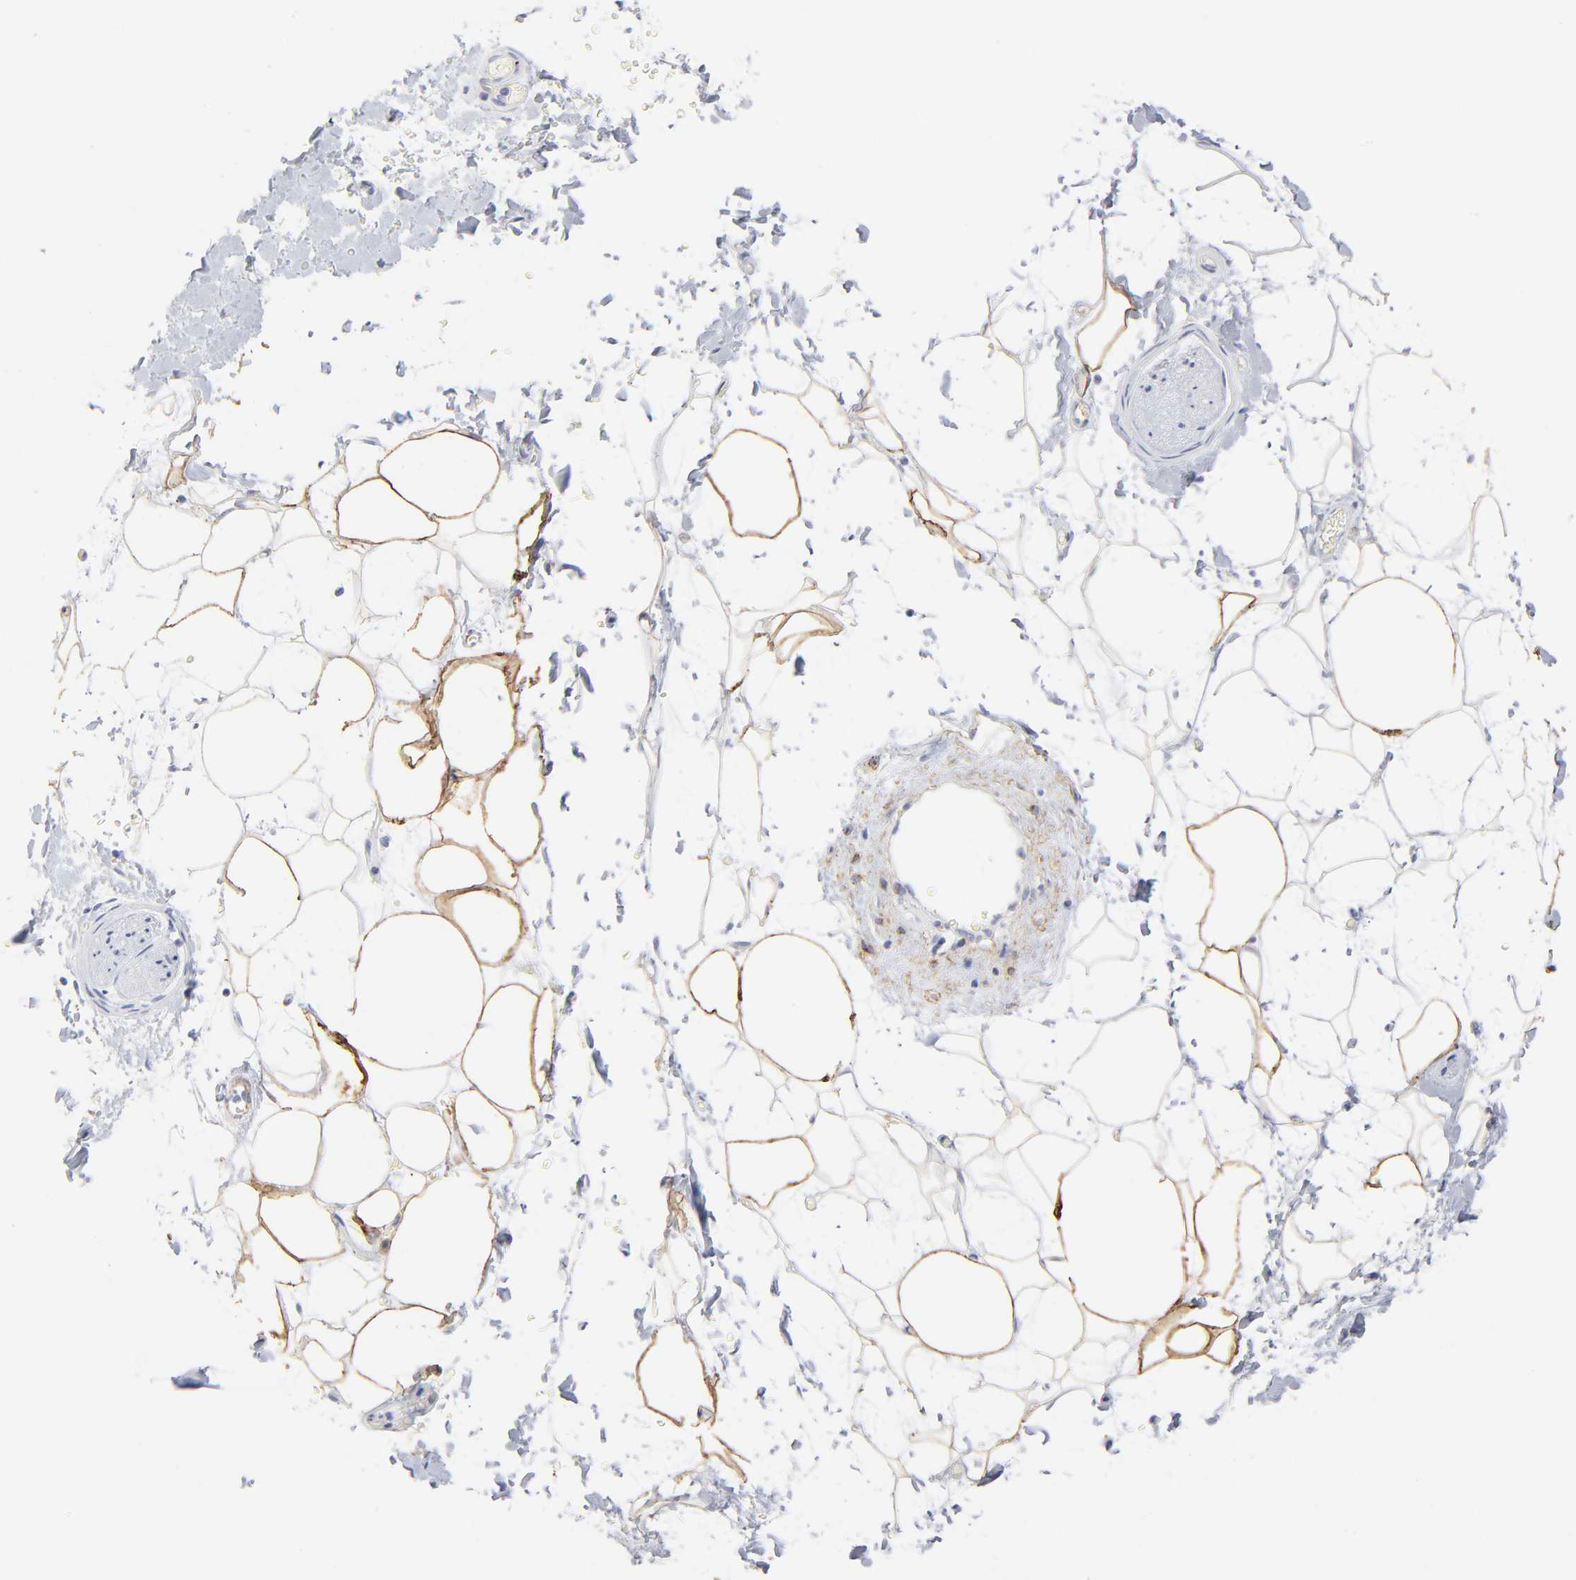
{"staining": {"intensity": "strong", "quantity": ">75%", "location": "cytoplasmic/membranous"}, "tissue": "adipose tissue", "cell_type": "Adipocytes", "image_type": "normal", "snomed": [{"axis": "morphology", "description": "Normal tissue, NOS"}, {"axis": "topography", "description": "Soft tissue"}], "caption": "Immunohistochemistry (IHC) micrograph of benign adipose tissue: human adipose tissue stained using IHC exhibits high levels of strong protein expression localized specifically in the cytoplasmic/membranous of adipocytes, appearing as a cytoplasmic/membranous brown color.", "gene": "AGTR1", "patient": {"sex": "male", "age": 72}}